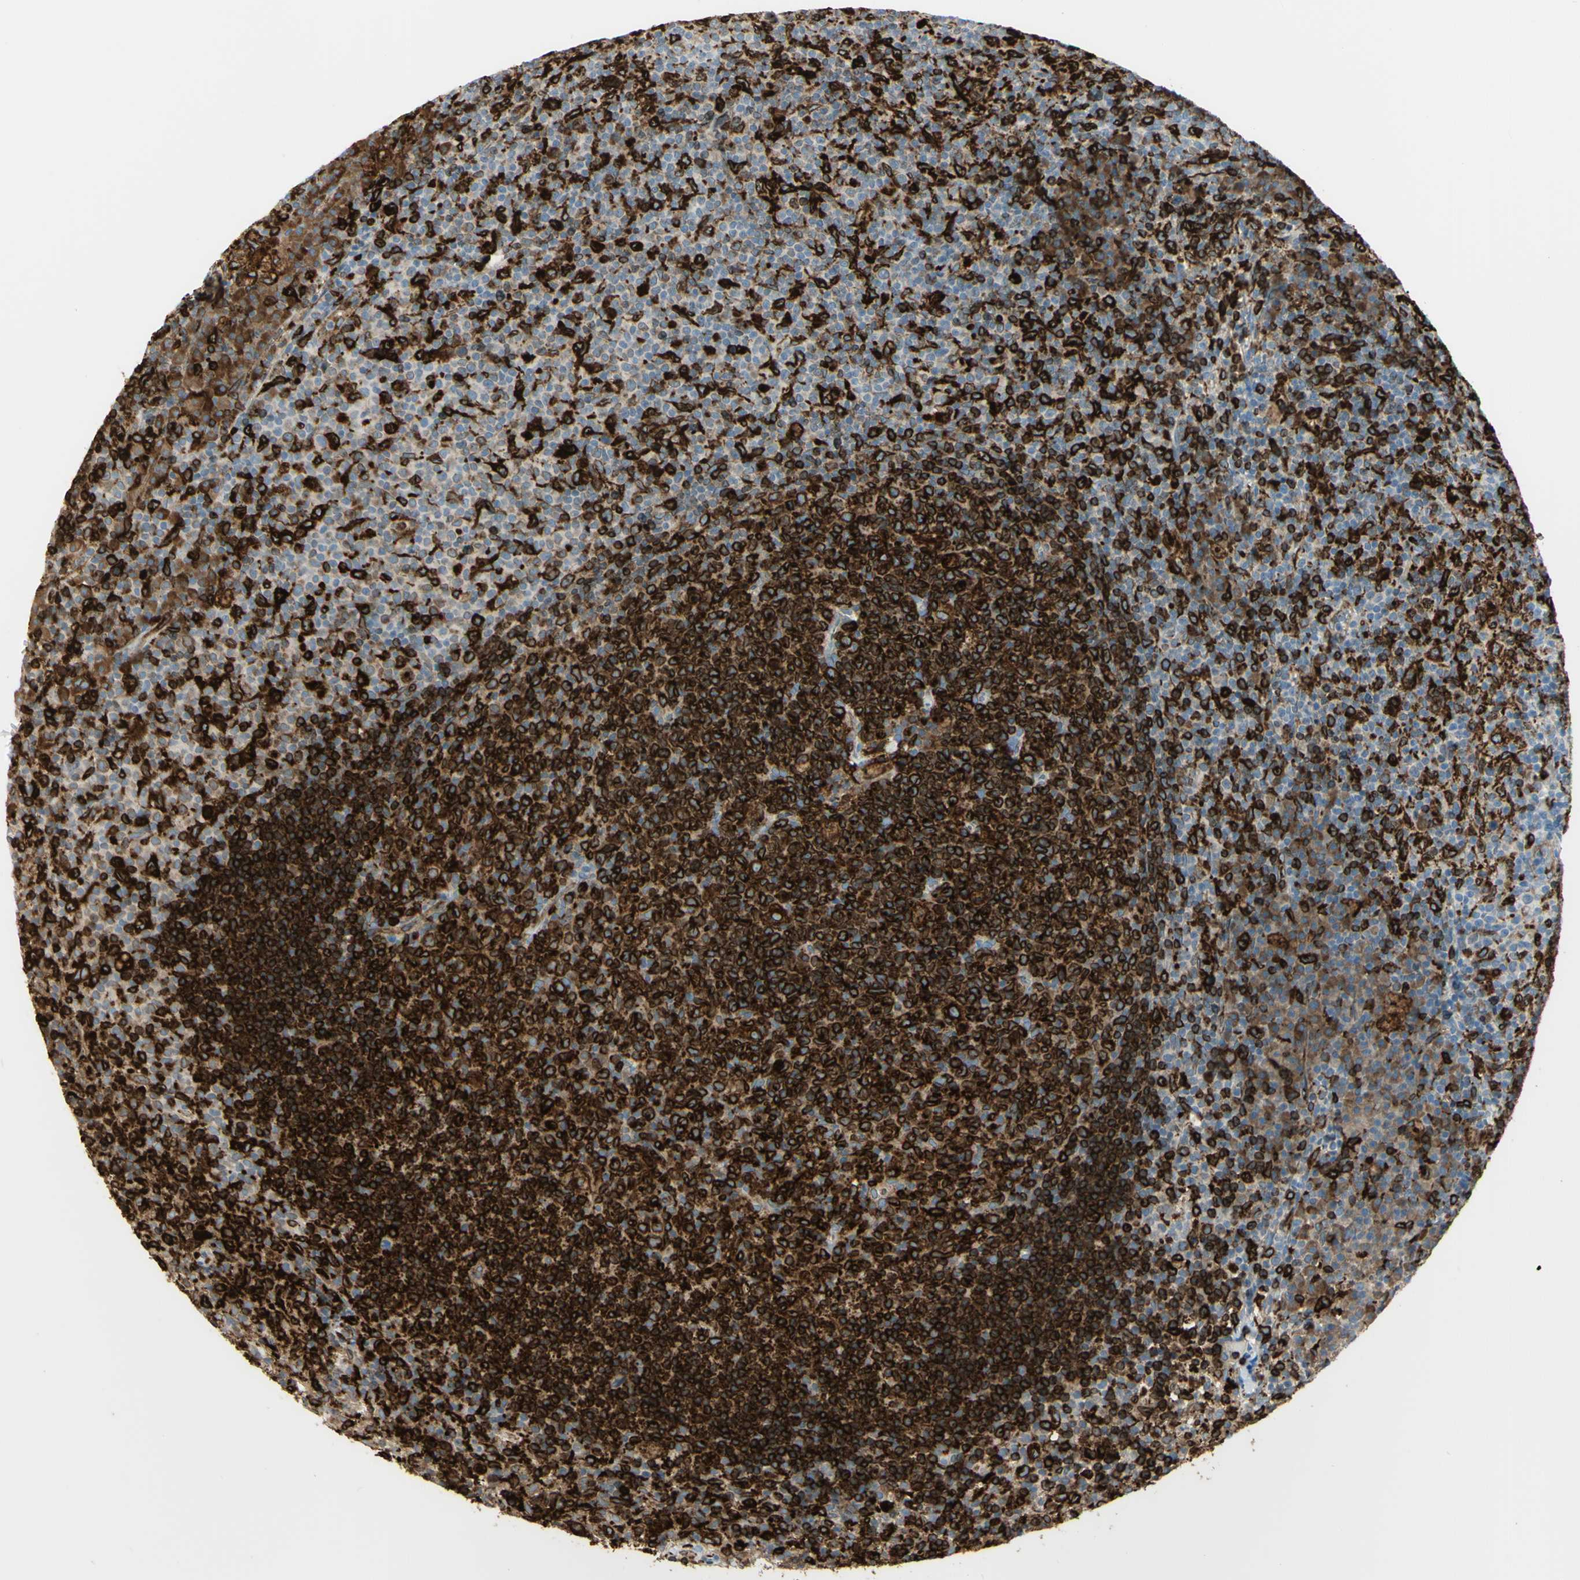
{"staining": {"intensity": "strong", "quantity": ">75%", "location": "cytoplasmic/membranous"}, "tissue": "lymph node", "cell_type": "Germinal center cells", "image_type": "normal", "snomed": [{"axis": "morphology", "description": "Normal tissue, NOS"}, {"axis": "morphology", "description": "Inflammation, NOS"}, {"axis": "topography", "description": "Lymph node"}], "caption": "Immunohistochemistry (IHC) image of unremarkable human lymph node stained for a protein (brown), which reveals high levels of strong cytoplasmic/membranous staining in approximately >75% of germinal center cells.", "gene": "CD74", "patient": {"sex": "male", "age": 55}}